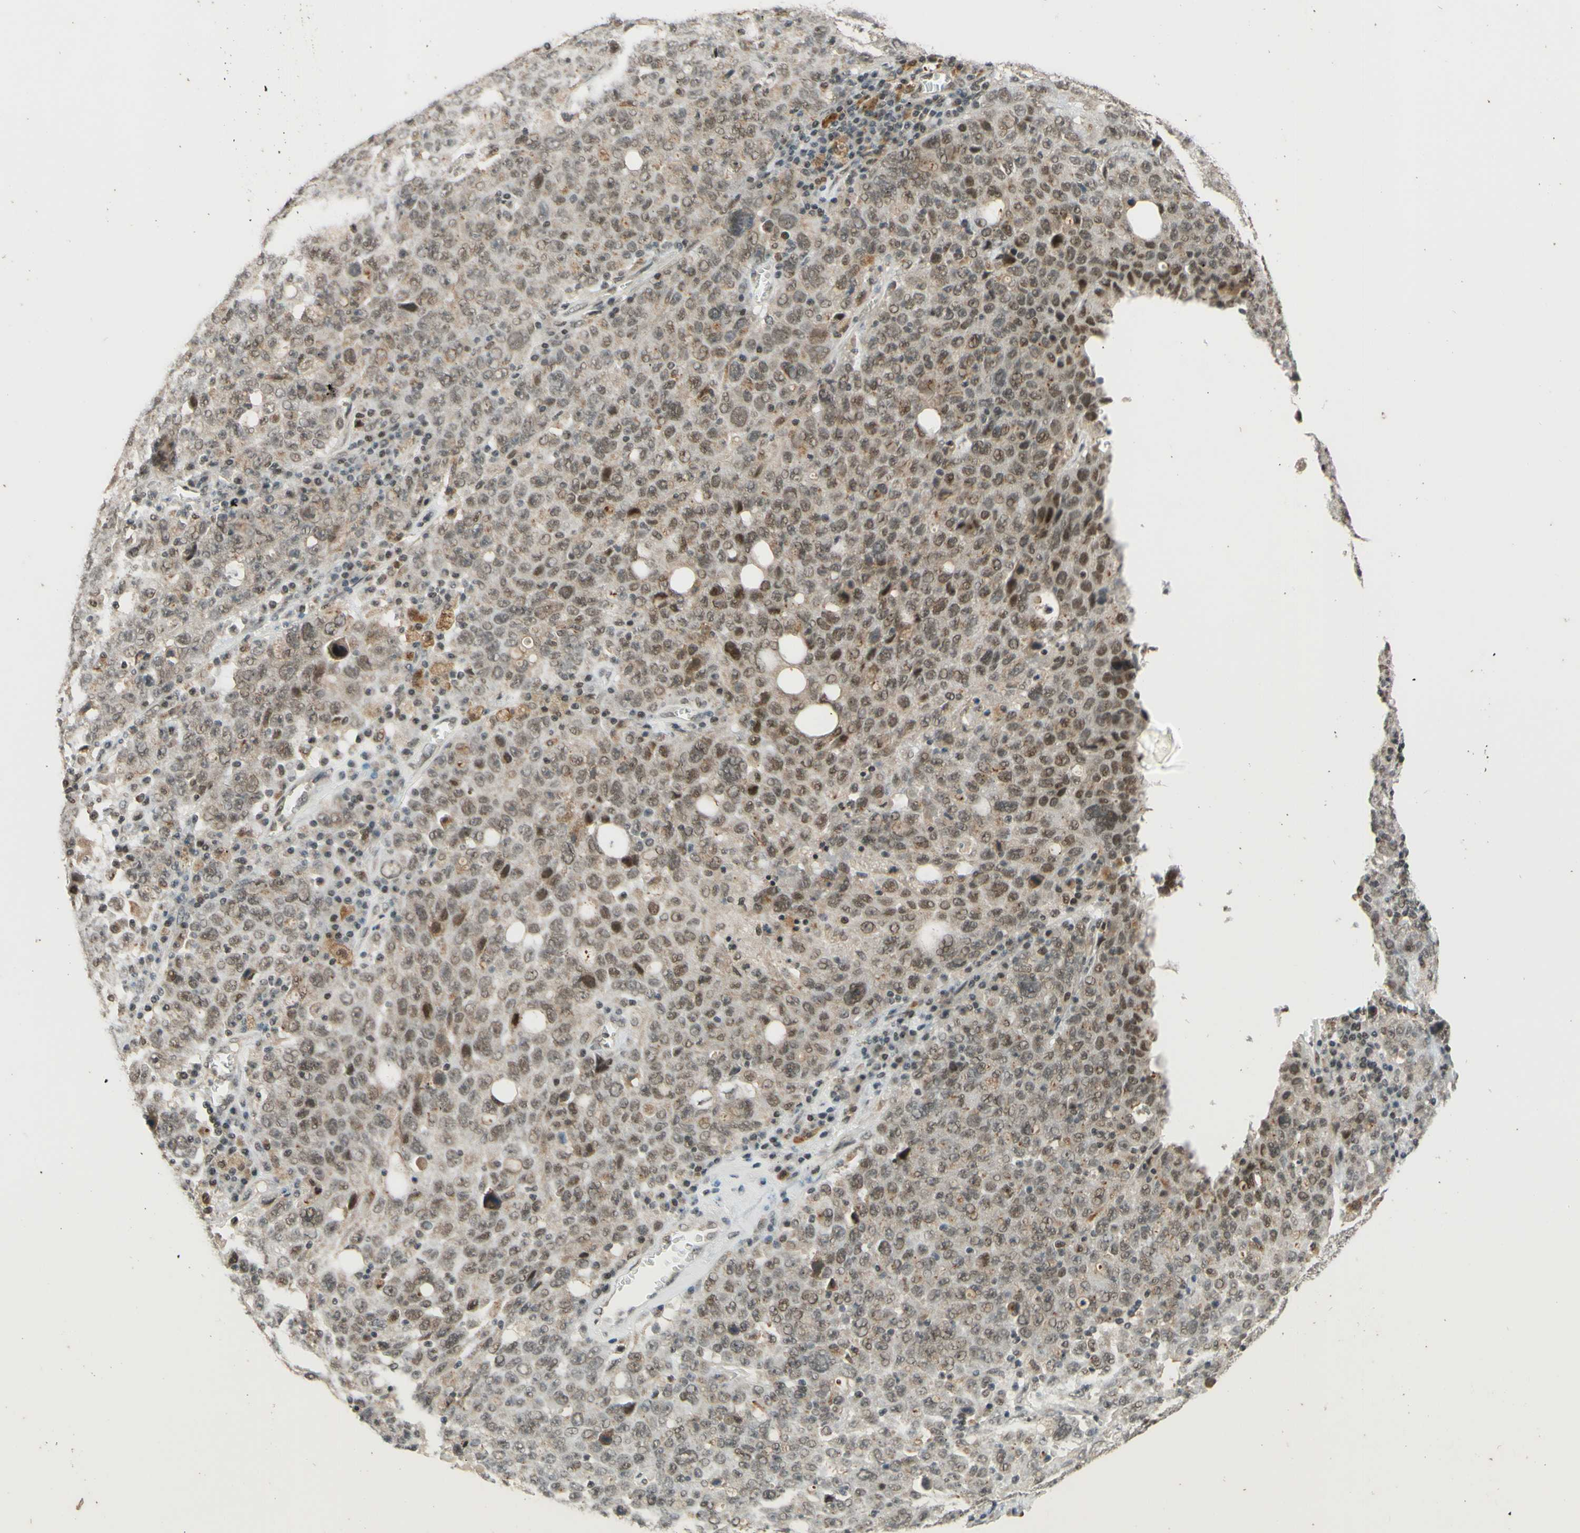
{"staining": {"intensity": "weak", "quantity": ">75%", "location": "nuclear"}, "tissue": "ovarian cancer", "cell_type": "Tumor cells", "image_type": "cancer", "snomed": [{"axis": "morphology", "description": "Carcinoma, endometroid"}, {"axis": "topography", "description": "Ovary"}], "caption": "Endometroid carcinoma (ovarian) stained with DAB (3,3'-diaminobenzidine) immunohistochemistry (IHC) exhibits low levels of weak nuclear positivity in approximately >75% of tumor cells.", "gene": "SMARCB1", "patient": {"sex": "female", "age": 62}}